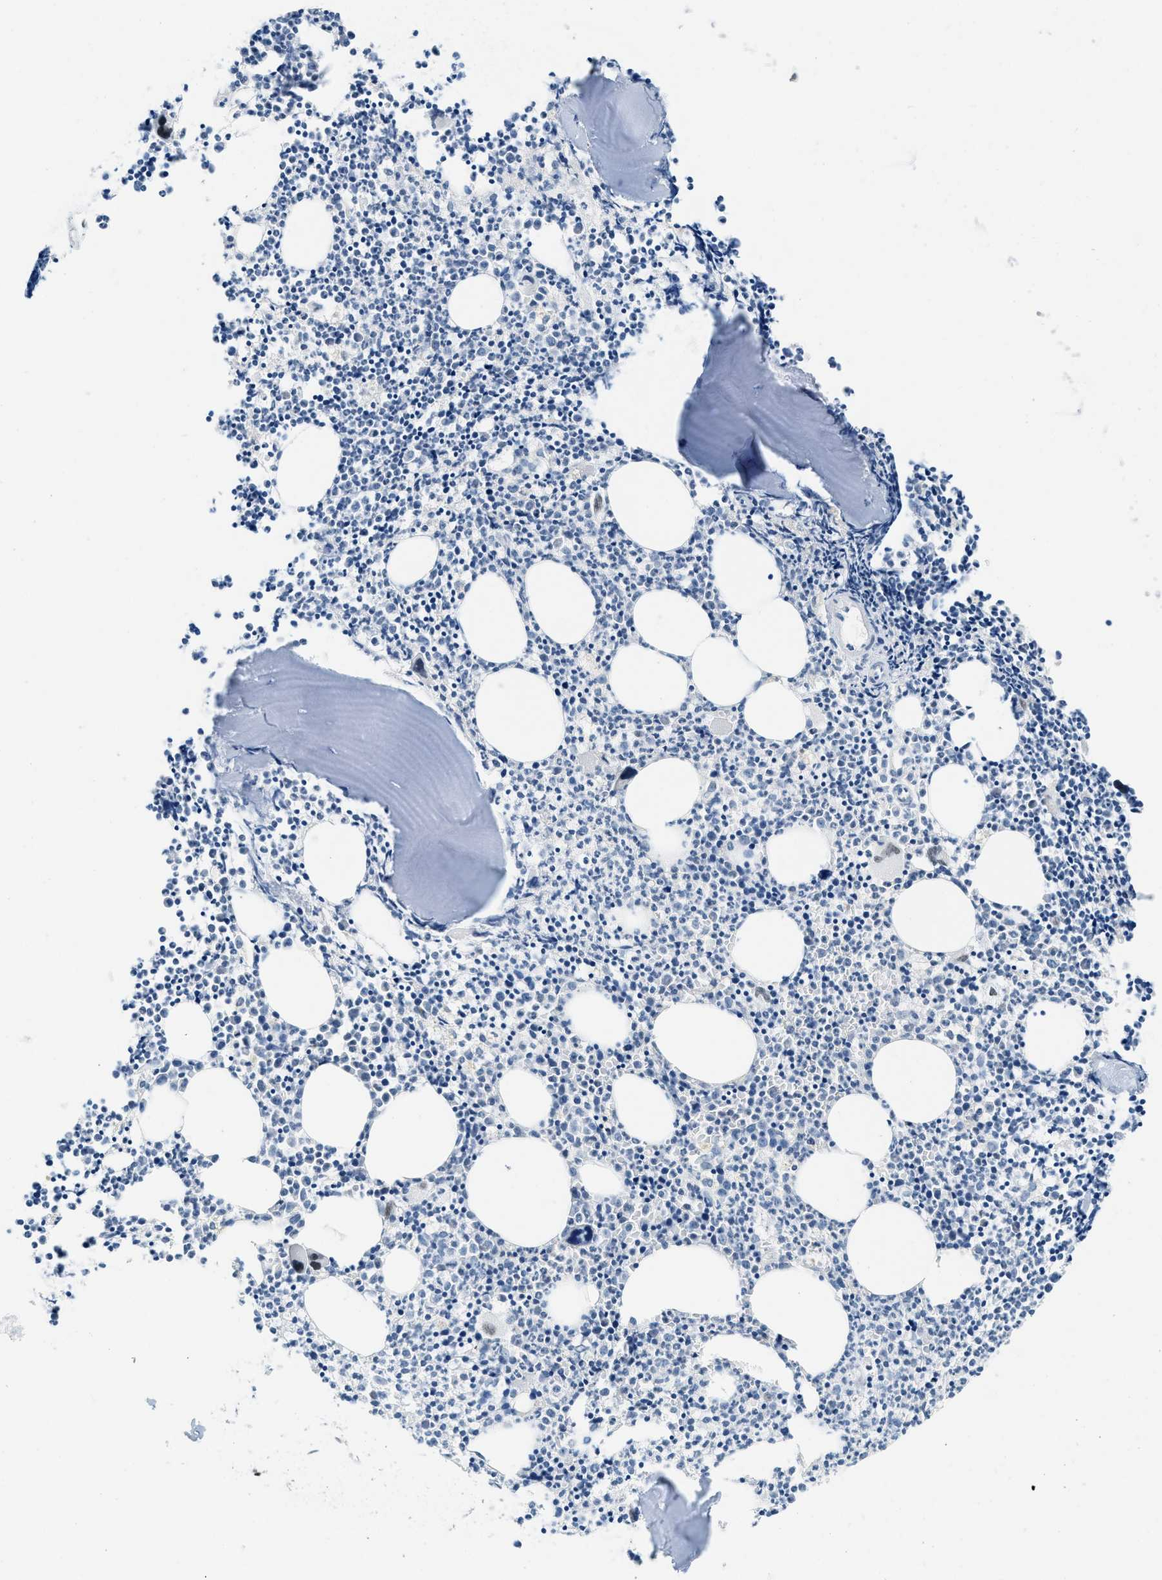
{"staining": {"intensity": "strong", "quantity": "<25%", "location": "nuclear"}, "tissue": "bone marrow", "cell_type": "Hematopoietic cells", "image_type": "normal", "snomed": [{"axis": "morphology", "description": "Normal tissue, NOS"}, {"axis": "morphology", "description": "Inflammation, NOS"}, {"axis": "topography", "description": "Bone marrow"}], "caption": "This image reveals IHC staining of unremarkable human bone marrow, with medium strong nuclear staining in about <25% of hematopoietic cells.", "gene": "PBX1", "patient": {"sex": "female", "age": 53}}